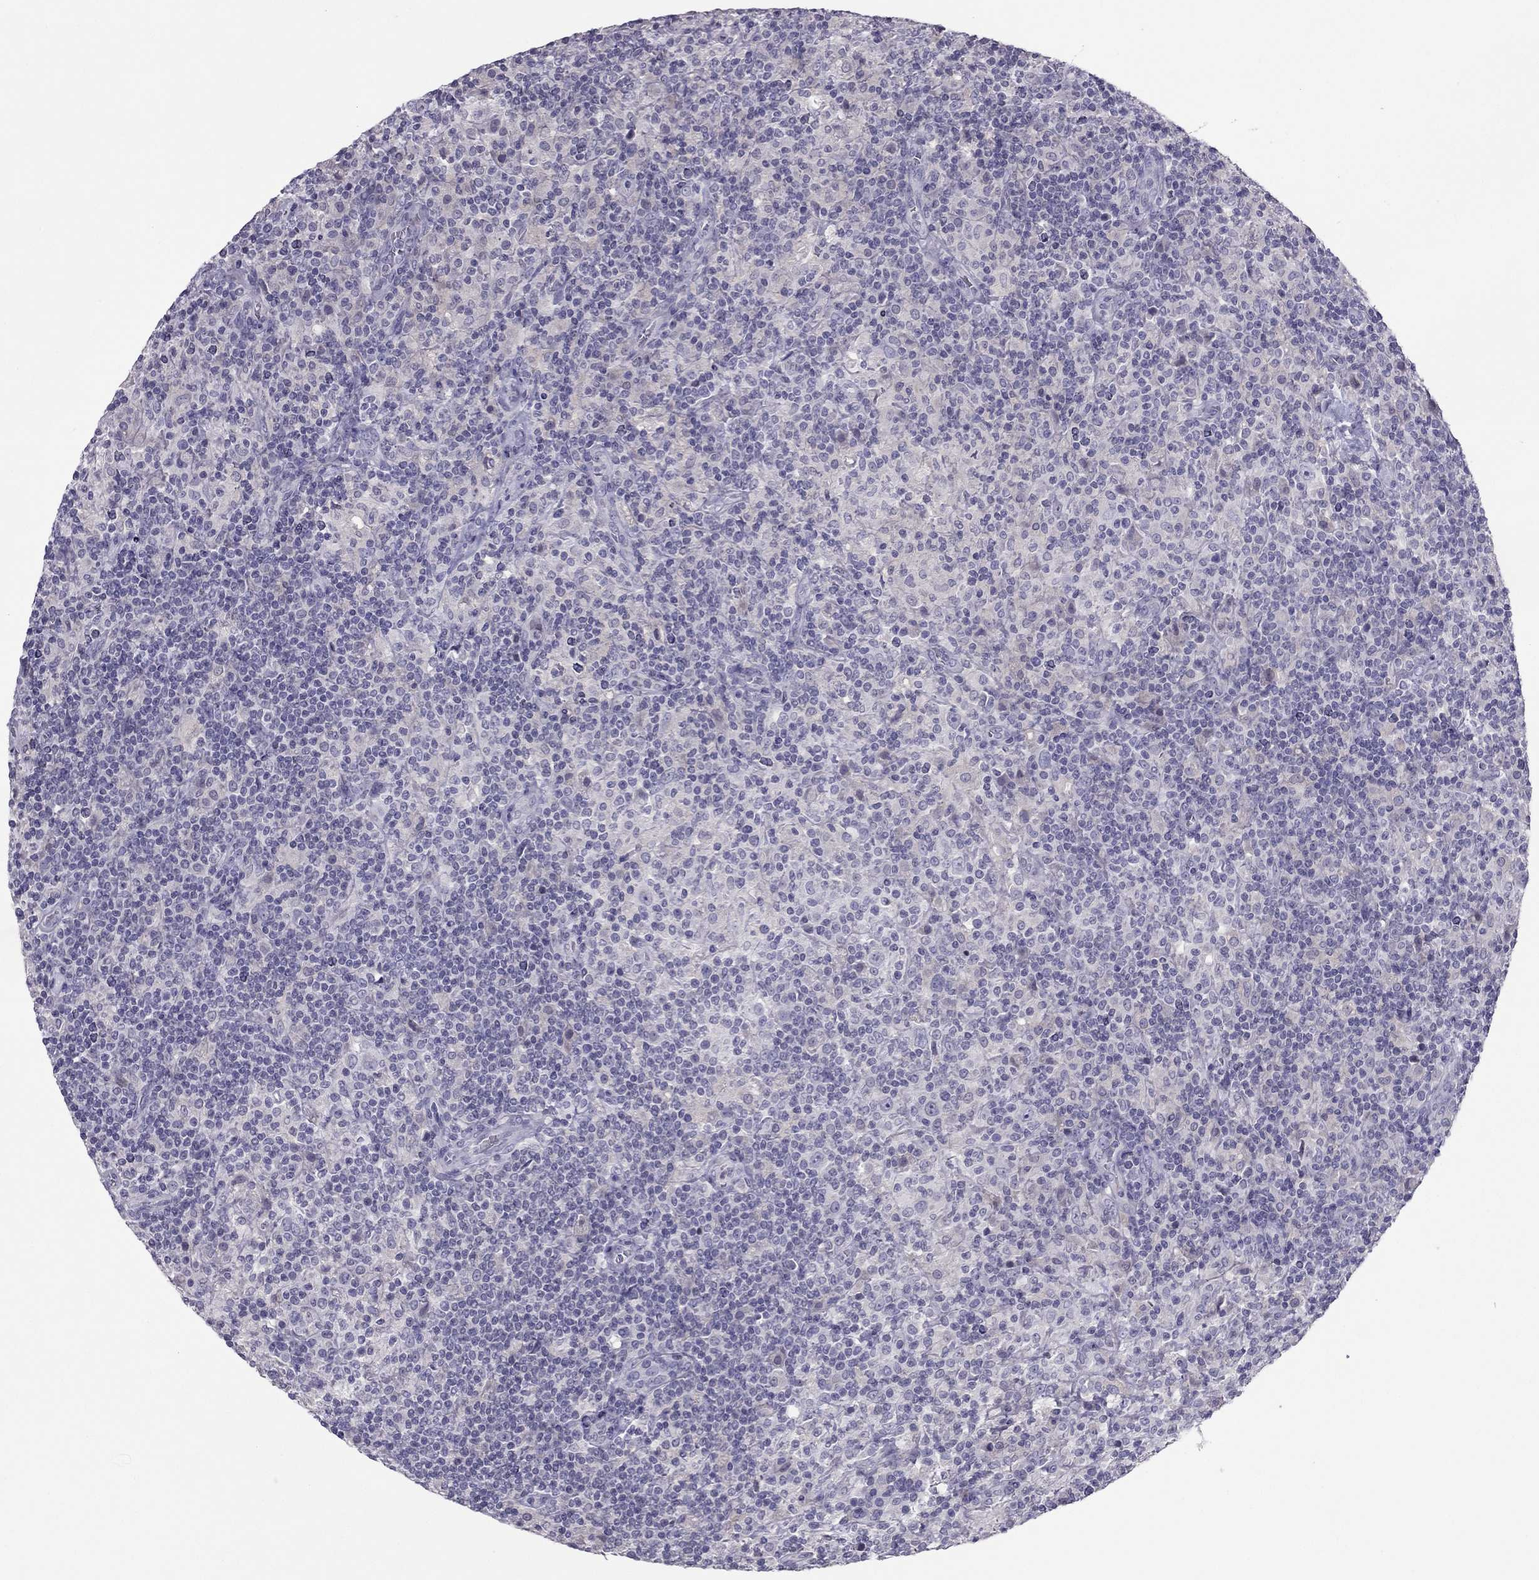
{"staining": {"intensity": "negative", "quantity": "none", "location": "none"}, "tissue": "lymphoma", "cell_type": "Tumor cells", "image_type": "cancer", "snomed": [{"axis": "morphology", "description": "Hodgkin's disease, NOS"}, {"axis": "topography", "description": "Lymph node"}], "caption": "Immunohistochemical staining of human lymphoma shows no significant expression in tumor cells.", "gene": "RGS8", "patient": {"sex": "male", "age": 70}}